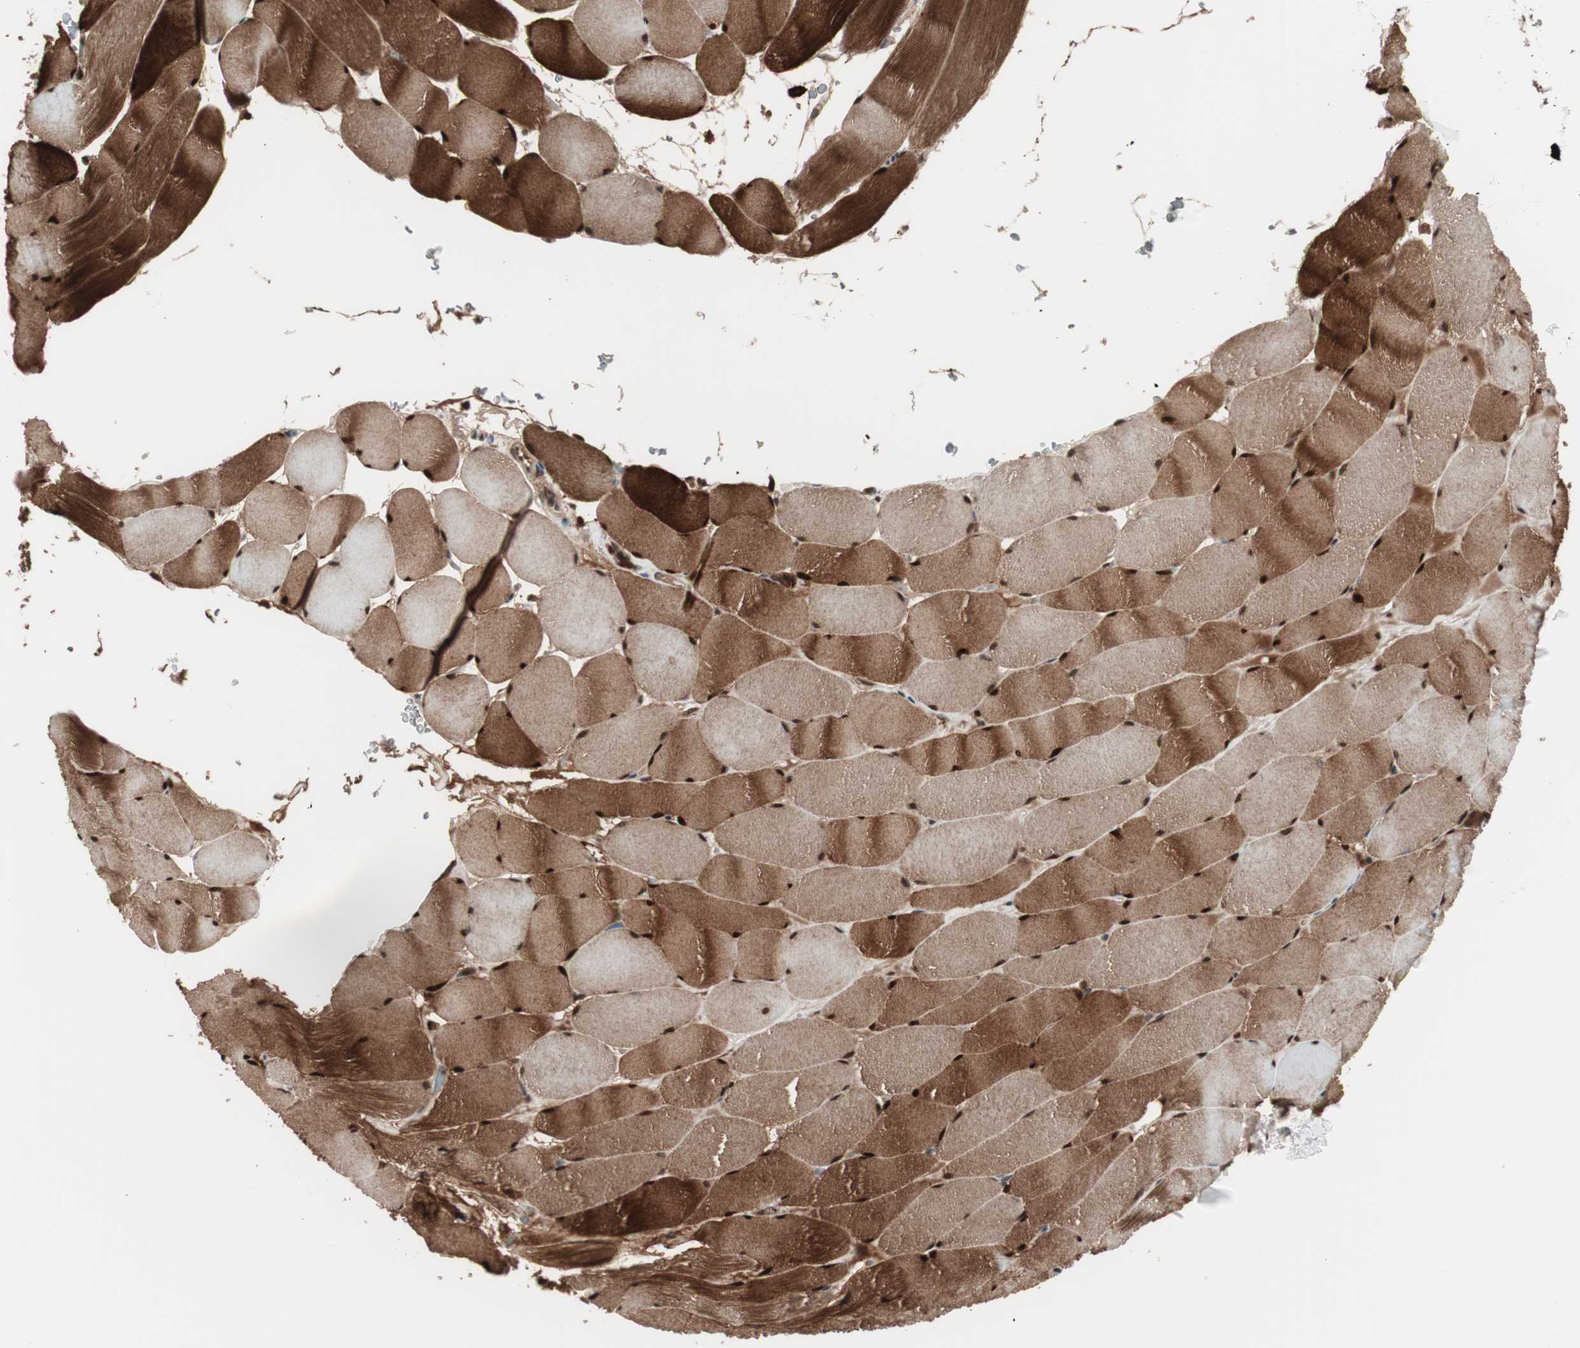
{"staining": {"intensity": "strong", "quantity": ">75%", "location": "cytoplasmic/membranous,nuclear"}, "tissue": "skeletal muscle", "cell_type": "Myocytes", "image_type": "normal", "snomed": [{"axis": "morphology", "description": "Normal tissue, NOS"}, {"axis": "topography", "description": "Skeletal muscle"}], "caption": "Immunohistochemistry (IHC) photomicrograph of benign skeletal muscle stained for a protein (brown), which displays high levels of strong cytoplasmic/membranous,nuclear staining in approximately >75% of myocytes.", "gene": "PRKG2", "patient": {"sex": "male", "age": 62}}